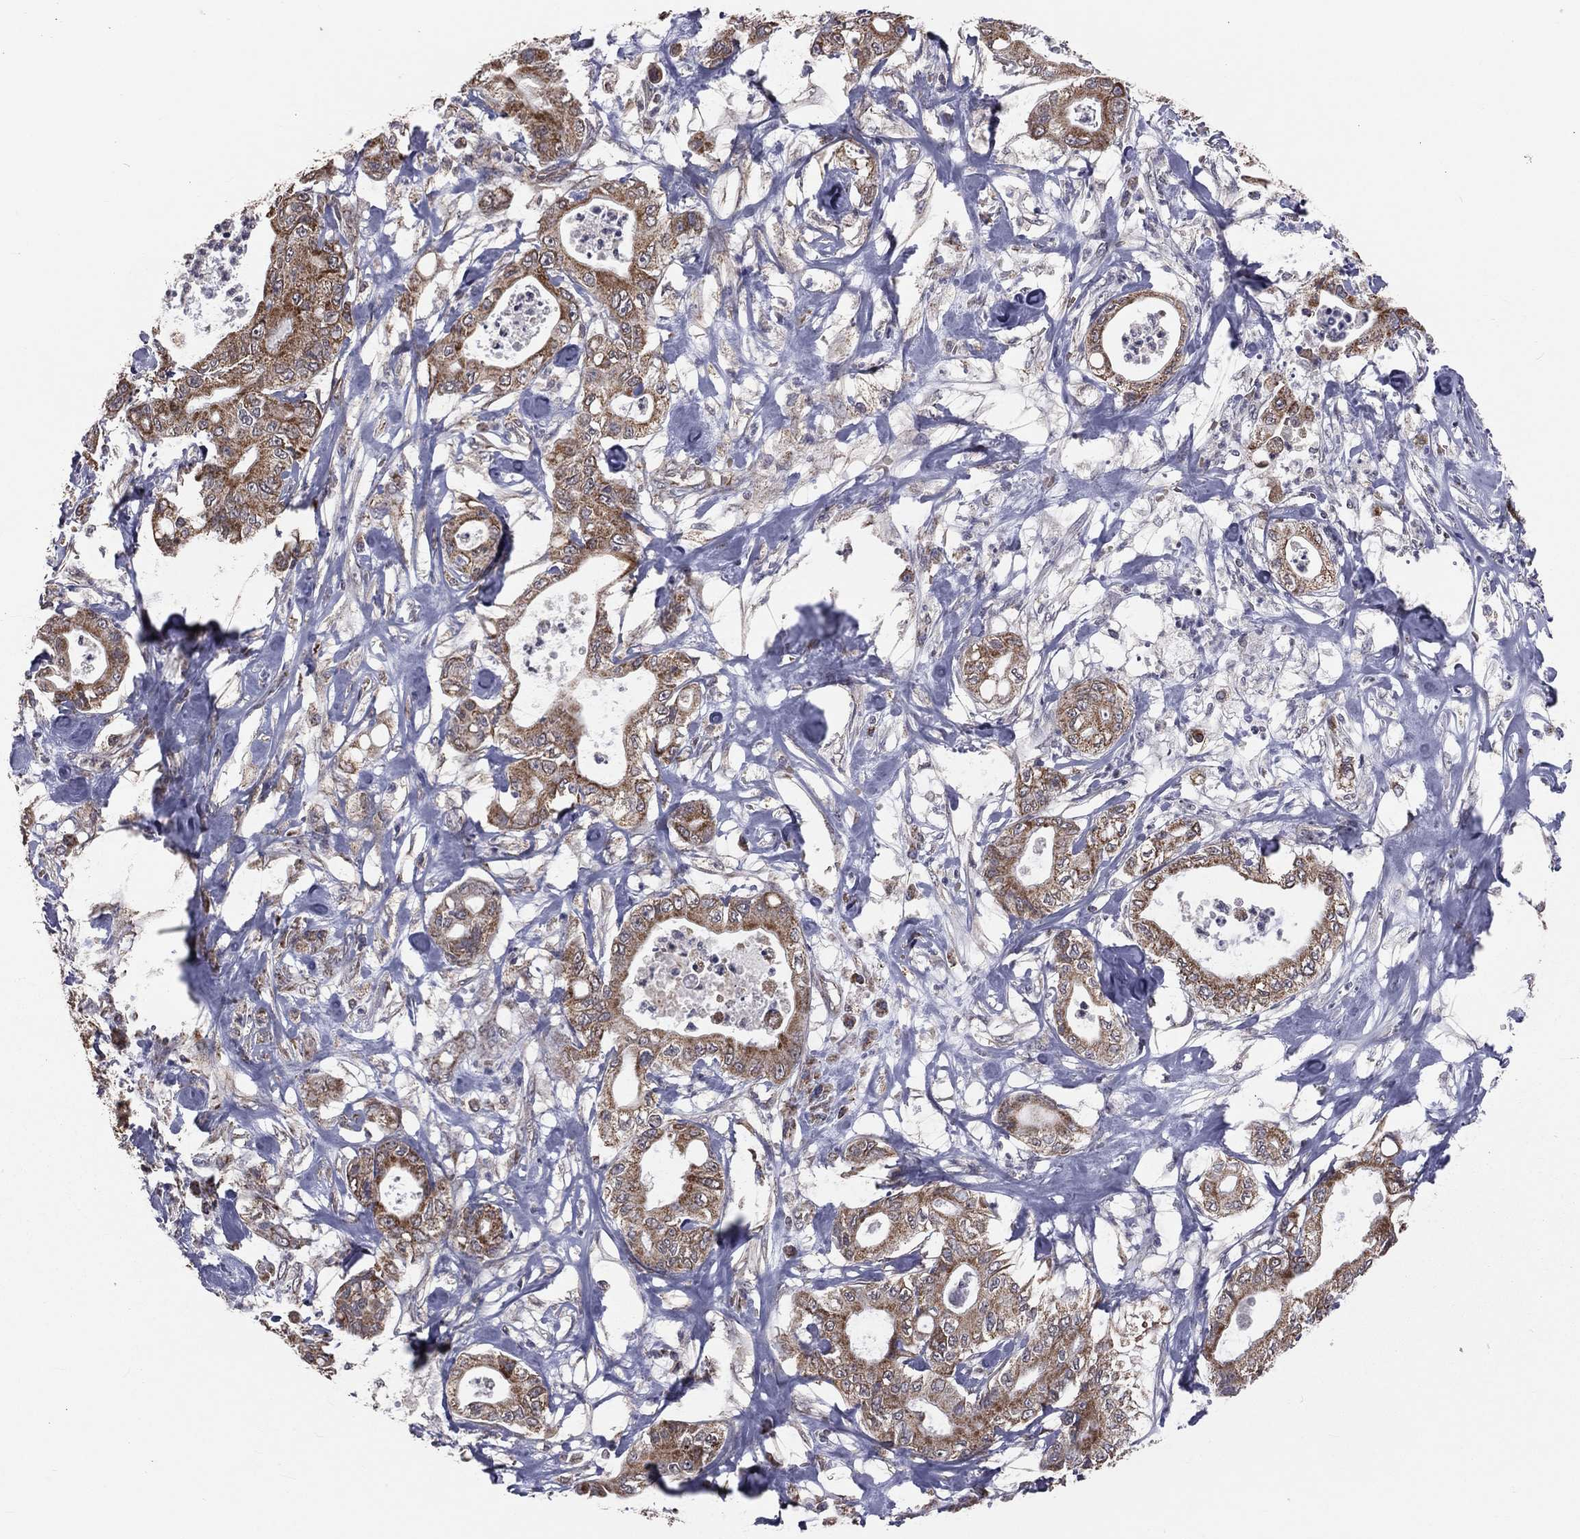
{"staining": {"intensity": "moderate", "quantity": ">75%", "location": "cytoplasmic/membranous"}, "tissue": "pancreatic cancer", "cell_type": "Tumor cells", "image_type": "cancer", "snomed": [{"axis": "morphology", "description": "Adenocarcinoma, NOS"}, {"axis": "topography", "description": "Pancreas"}], "caption": "IHC of human pancreatic cancer (adenocarcinoma) demonstrates medium levels of moderate cytoplasmic/membranous staining in approximately >75% of tumor cells. (DAB (3,3'-diaminobenzidine) IHC, brown staining for protein, blue staining for nuclei).", "gene": "MRPL46", "patient": {"sex": "male", "age": 71}}